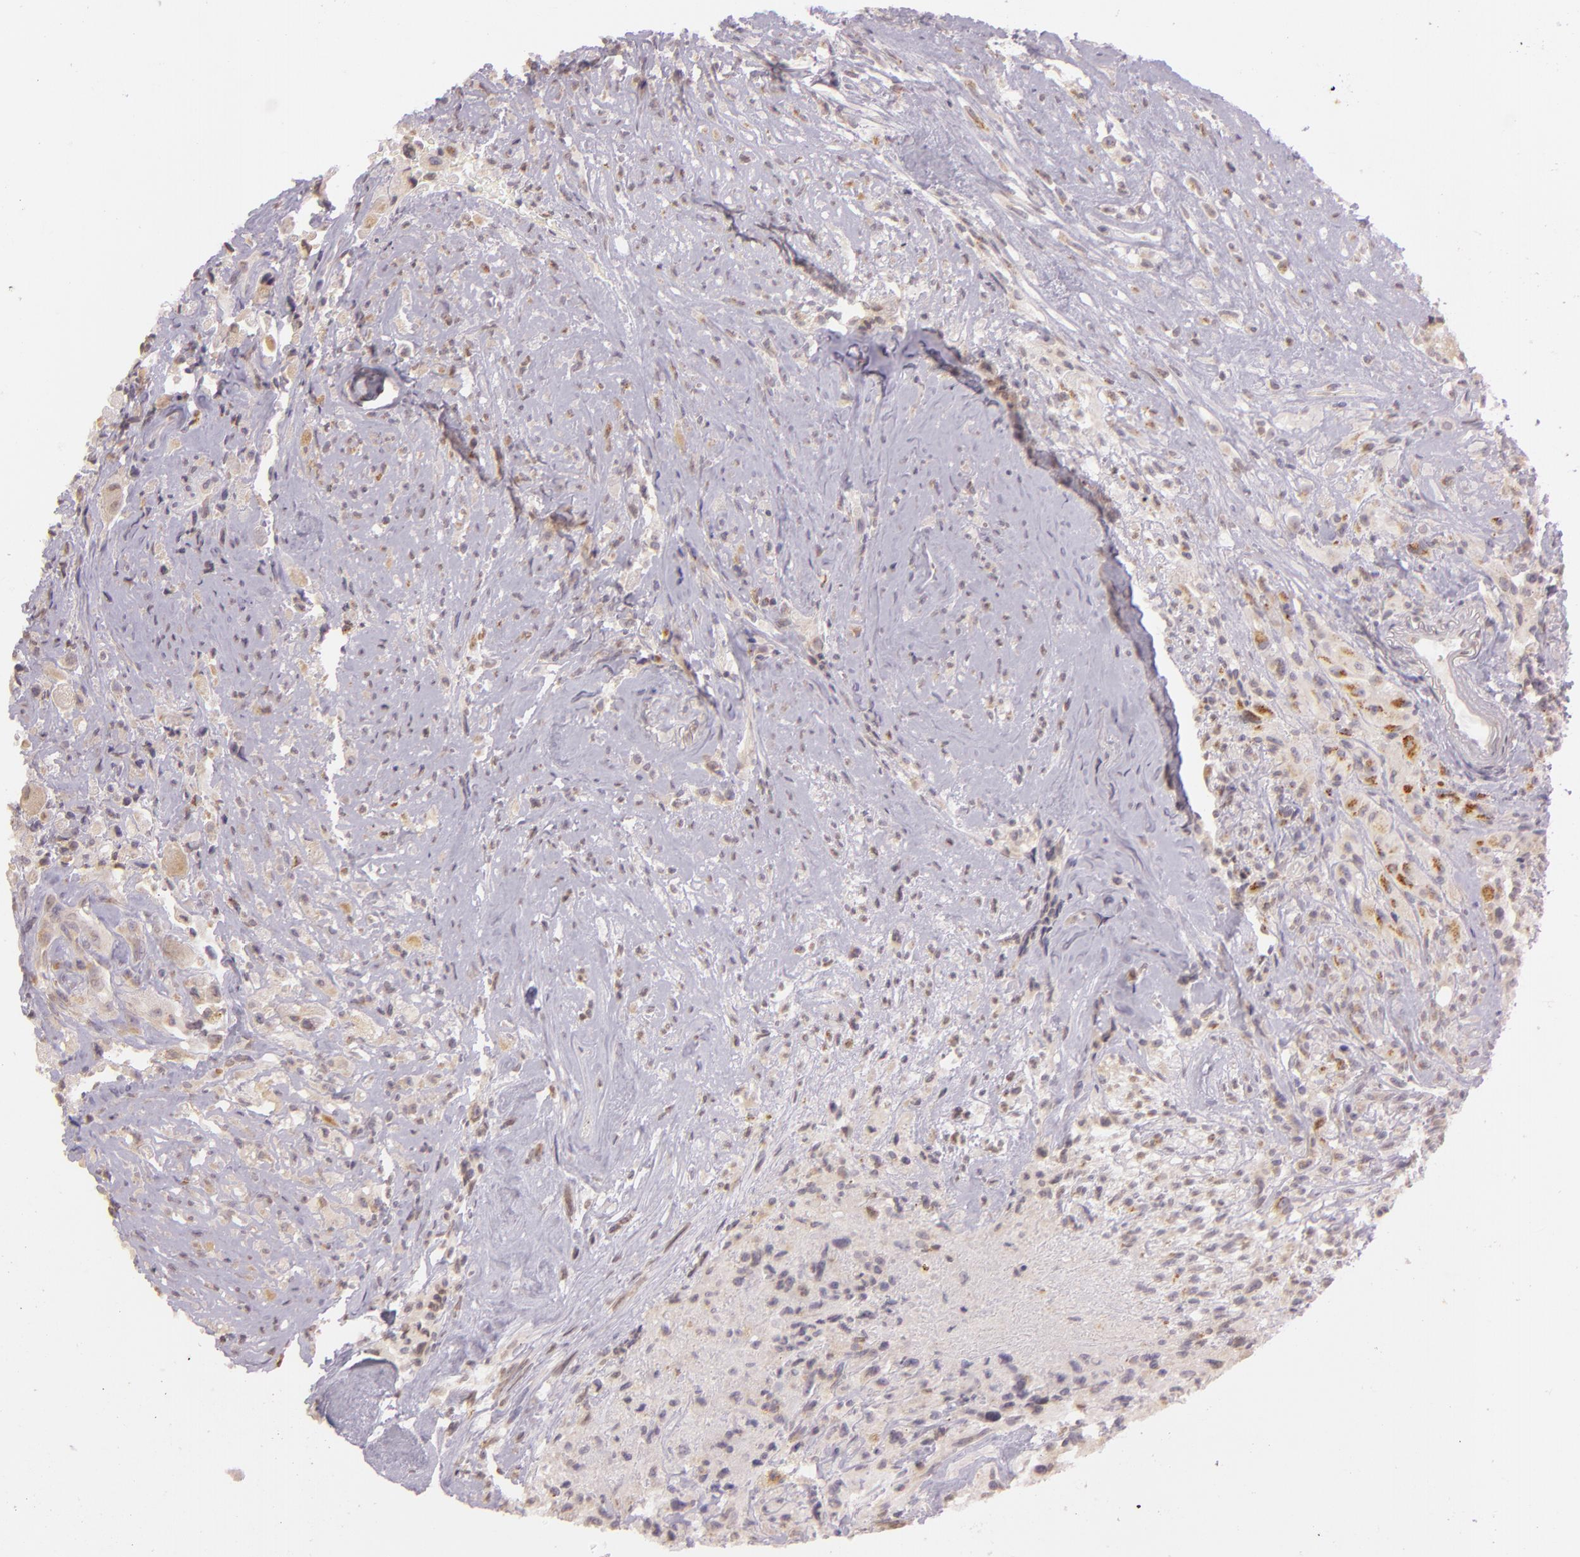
{"staining": {"intensity": "weak", "quantity": ">75%", "location": "cytoplasmic/membranous"}, "tissue": "glioma", "cell_type": "Tumor cells", "image_type": "cancer", "snomed": [{"axis": "morphology", "description": "Glioma, malignant, High grade"}, {"axis": "topography", "description": "Brain"}], "caption": "The histopathology image exhibits staining of high-grade glioma (malignant), revealing weak cytoplasmic/membranous protein expression (brown color) within tumor cells. (brown staining indicates protein expression, while blue staining denotes nuclei).", "gene": "LGMN", "patient": {"sex": "male", "age": 48}}